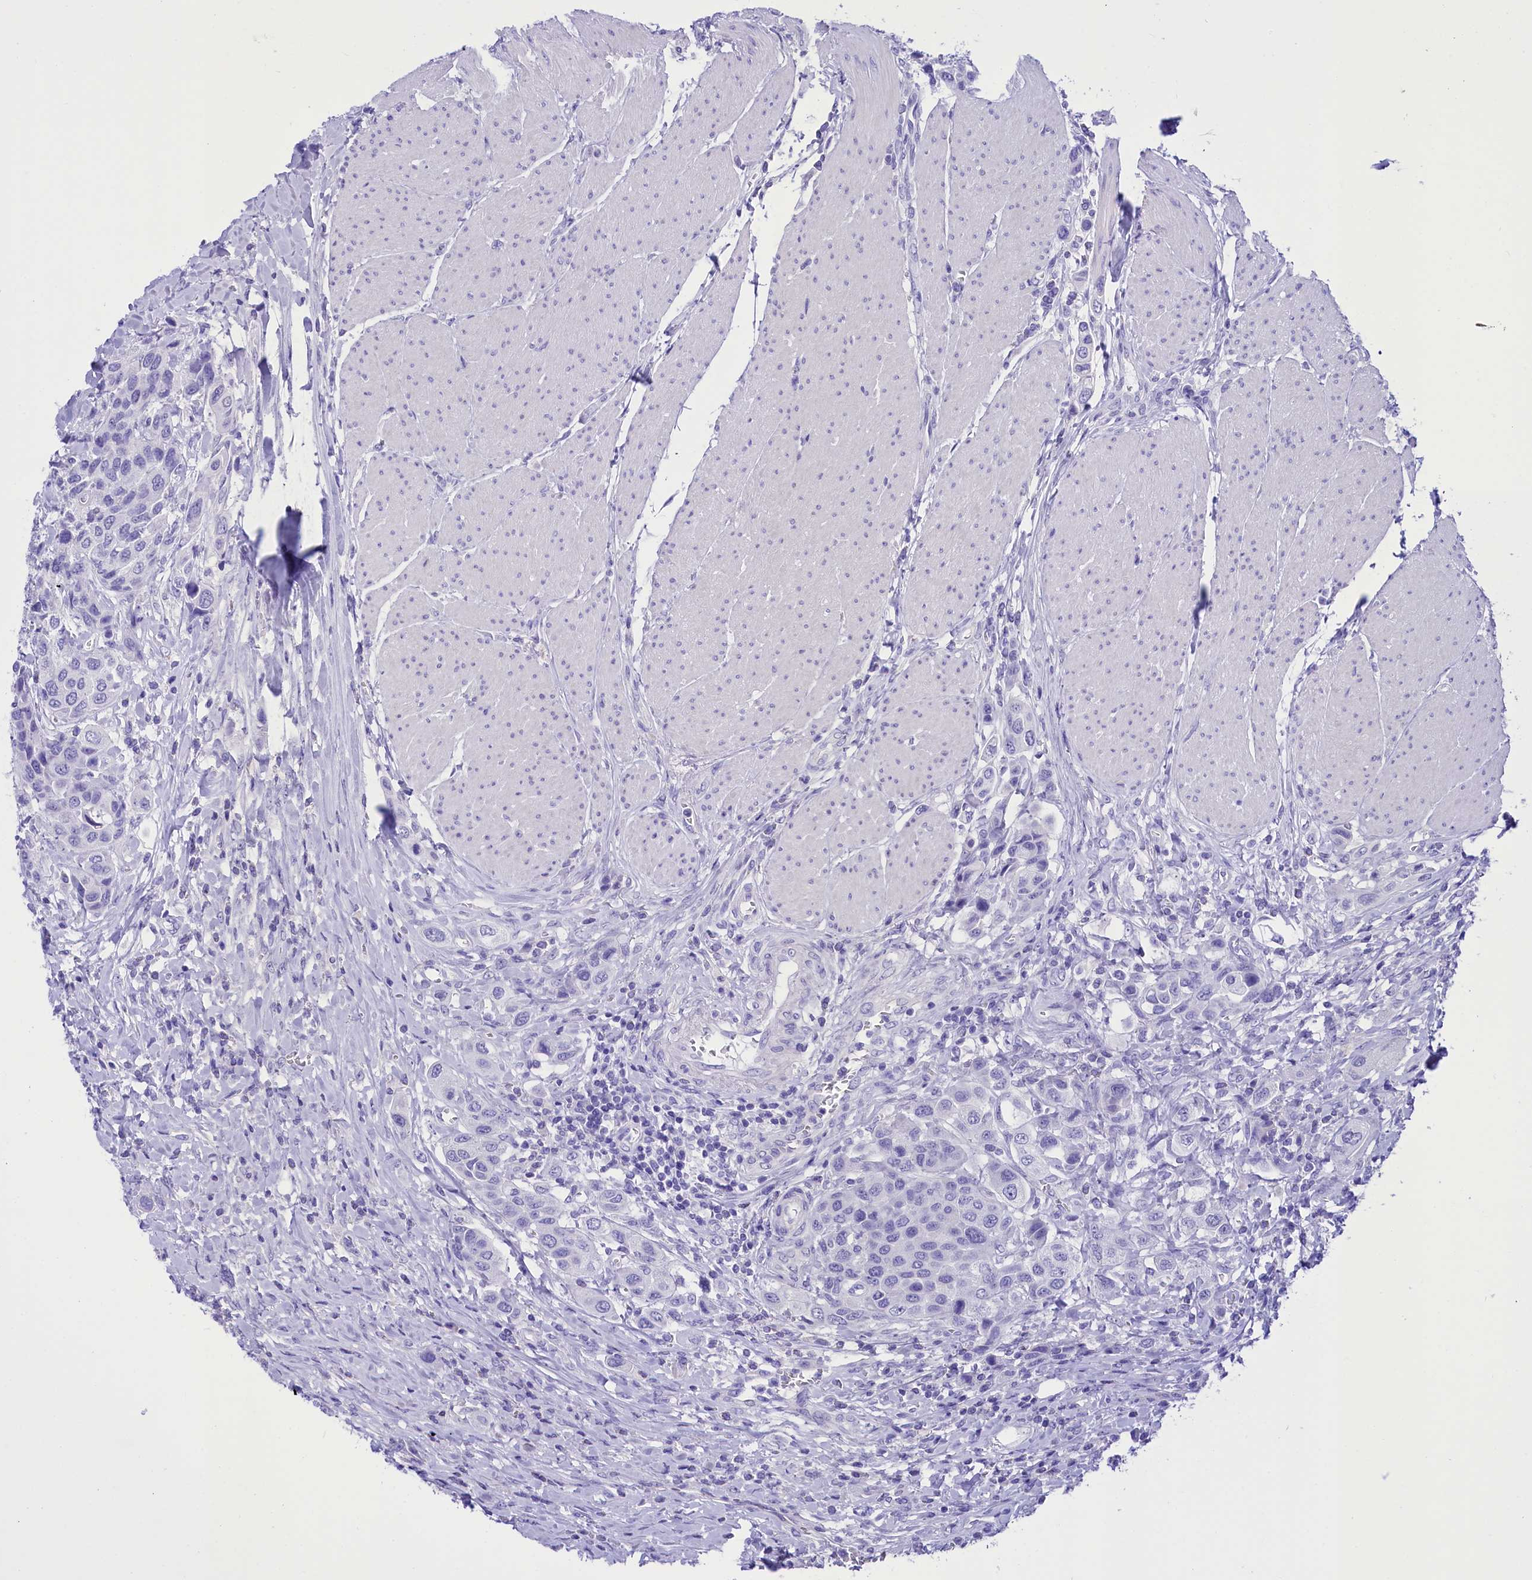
{"staining": {"intensity": "negative", "quantity": "none", "location": "none"}, "tissue": "urothelial cancer", "cell_type": "Tumor cells", "image_type": "cancer", "snomed": [{"axis": "morphology", "description": "Urothelial carcinoma, High grade"}, {"axis": "topography", "description": "Urinary bladder"}], "caption": "High magnification brightfield microscopy of urothelial cancer stained with DAB (3,3'-diaminobenzidine) (brown) and counterstained with hematoxylin (blue): tumor cells show no significant staining.", "gene": "TTC36", "patient": {"sex": "male", "age": 50}}